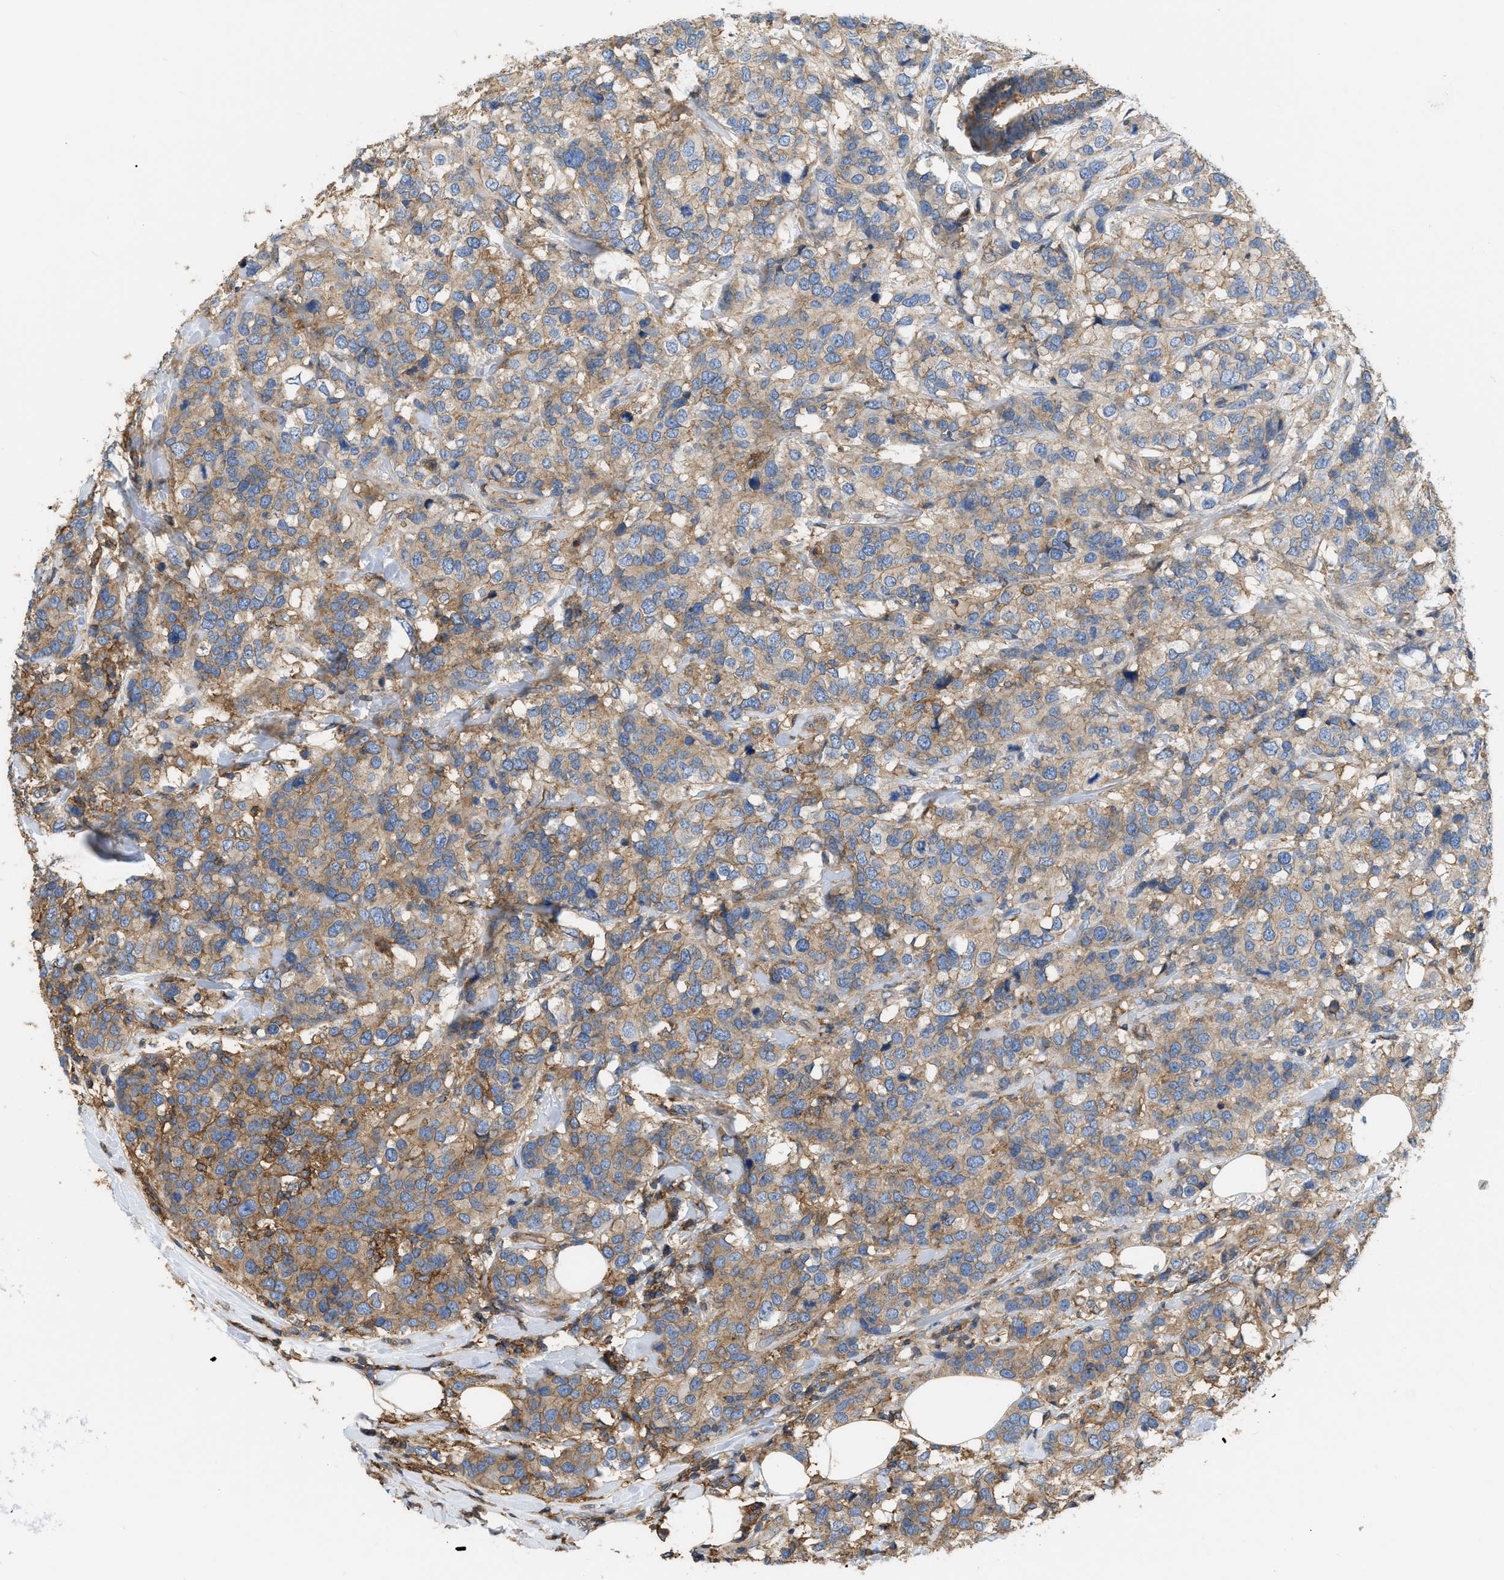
{"staining": {"intensity": "weak", "quantity": ">75%", "location": "cytoplasmic/membranous"}, "tissue": "breast cancer", "cell_type": "Tumor cells", "image_type": "cancer", "snomed": [{"axis": "morphology", "description": "Lobular carcinoma"}, {"axis": "topography", "description": "Breast"}], "caption": "Immunohistochemistry of breast lobular carcinoma displays low levels of weak cytoplasmic/membranous staining in about >75% of tumor cells.", "gene": "GNB4", "patient": {"sex": "female", "age": 59}}